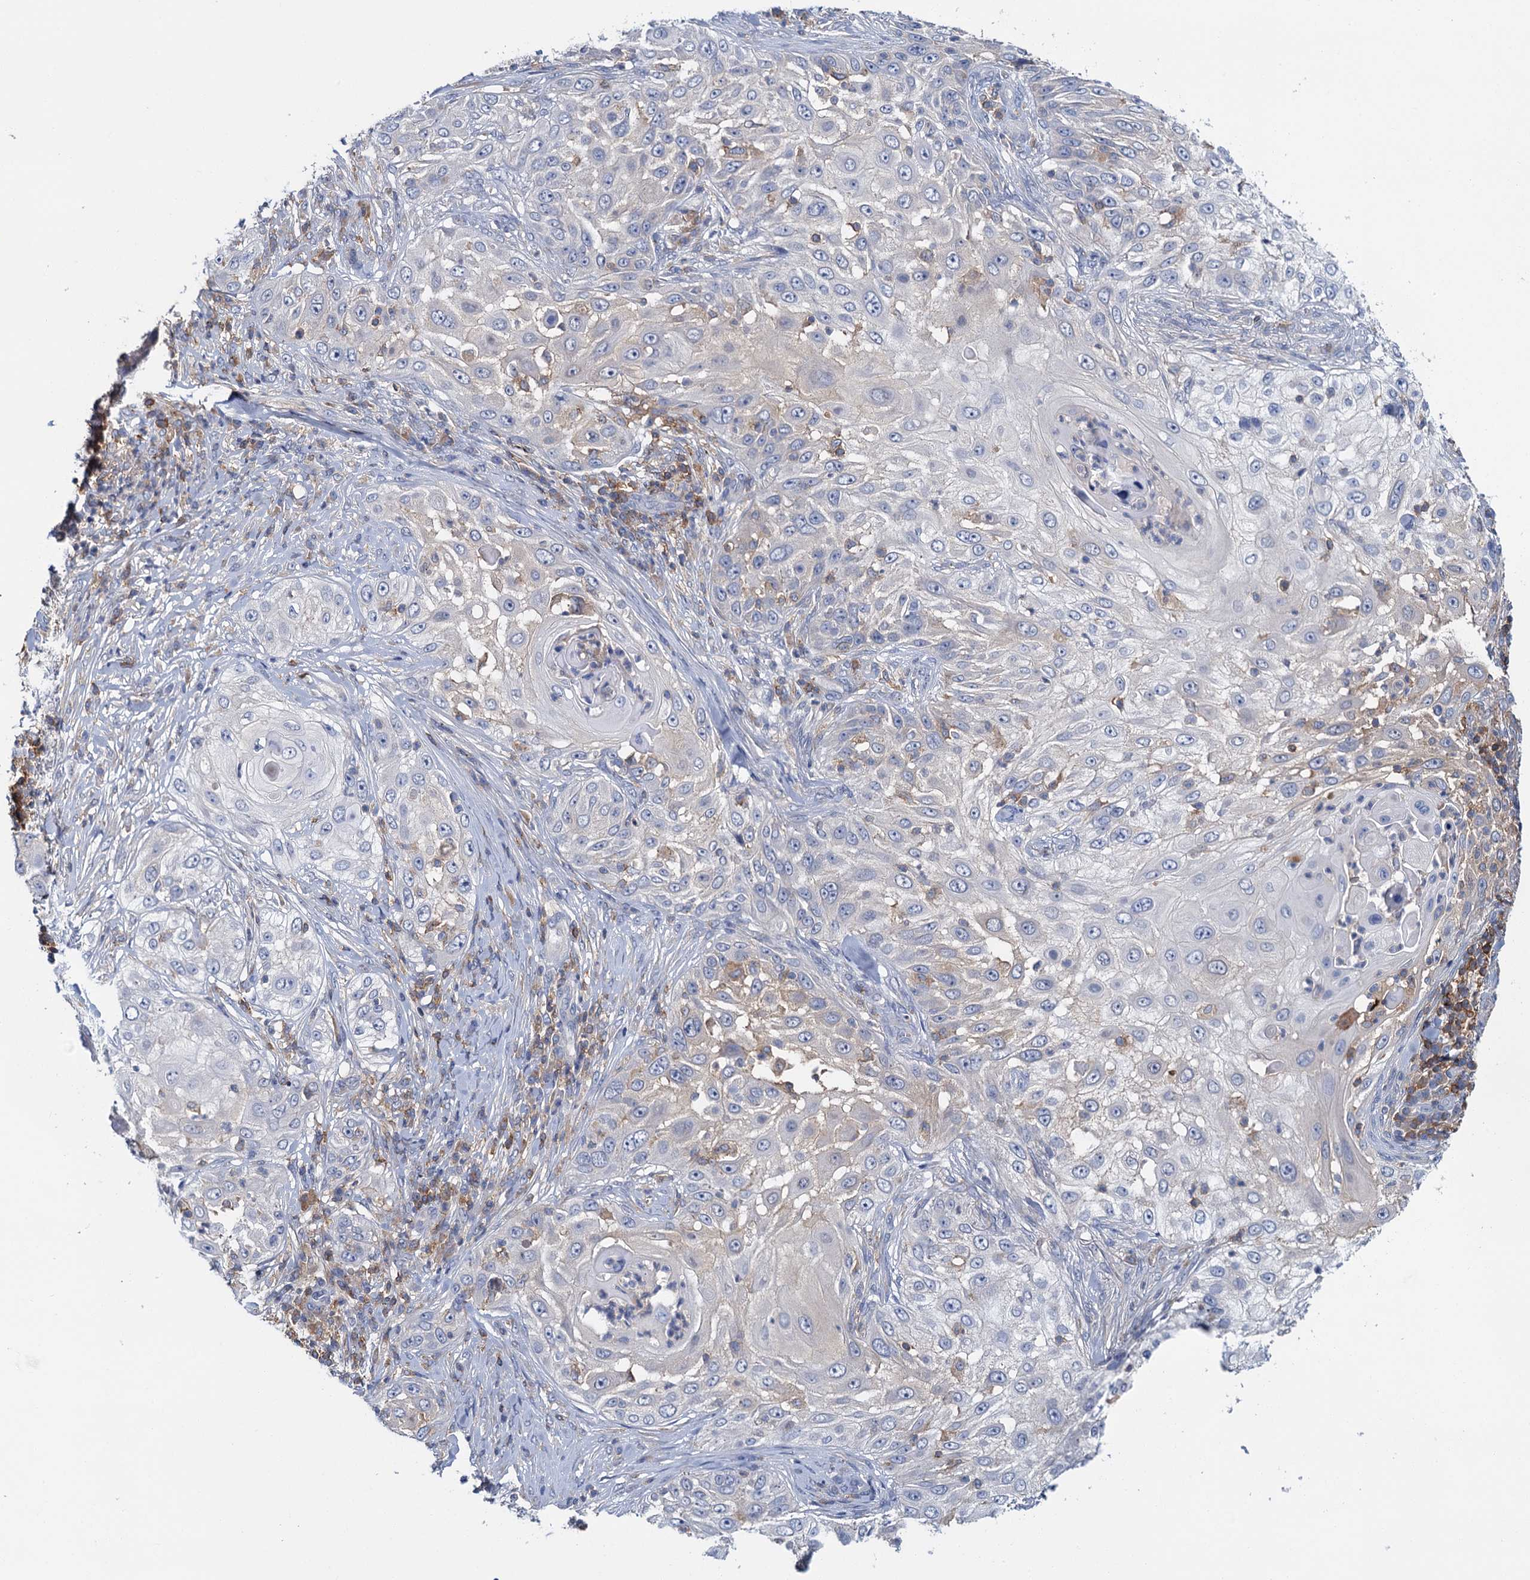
{"staining": {"intensity": "negative", "quantity": "none", "location": "none"}, "tissue": "skin cancer", "cell_type": "Tumor cells", "image_type": "cancer", "snomed": [{"axis": "morphology", "description": "Squamous cell carcinoma, NOS"}, {"axis": "topography", "description": "Skin"}], "caption": "Tumor cells show no significant protein positivity in skin cancer (squamous cell carcinoma). (IHC, brightfield microscopy, high magnification).", "gene": "FGFR2", "patient": {"sex": "female", "age": 44}}